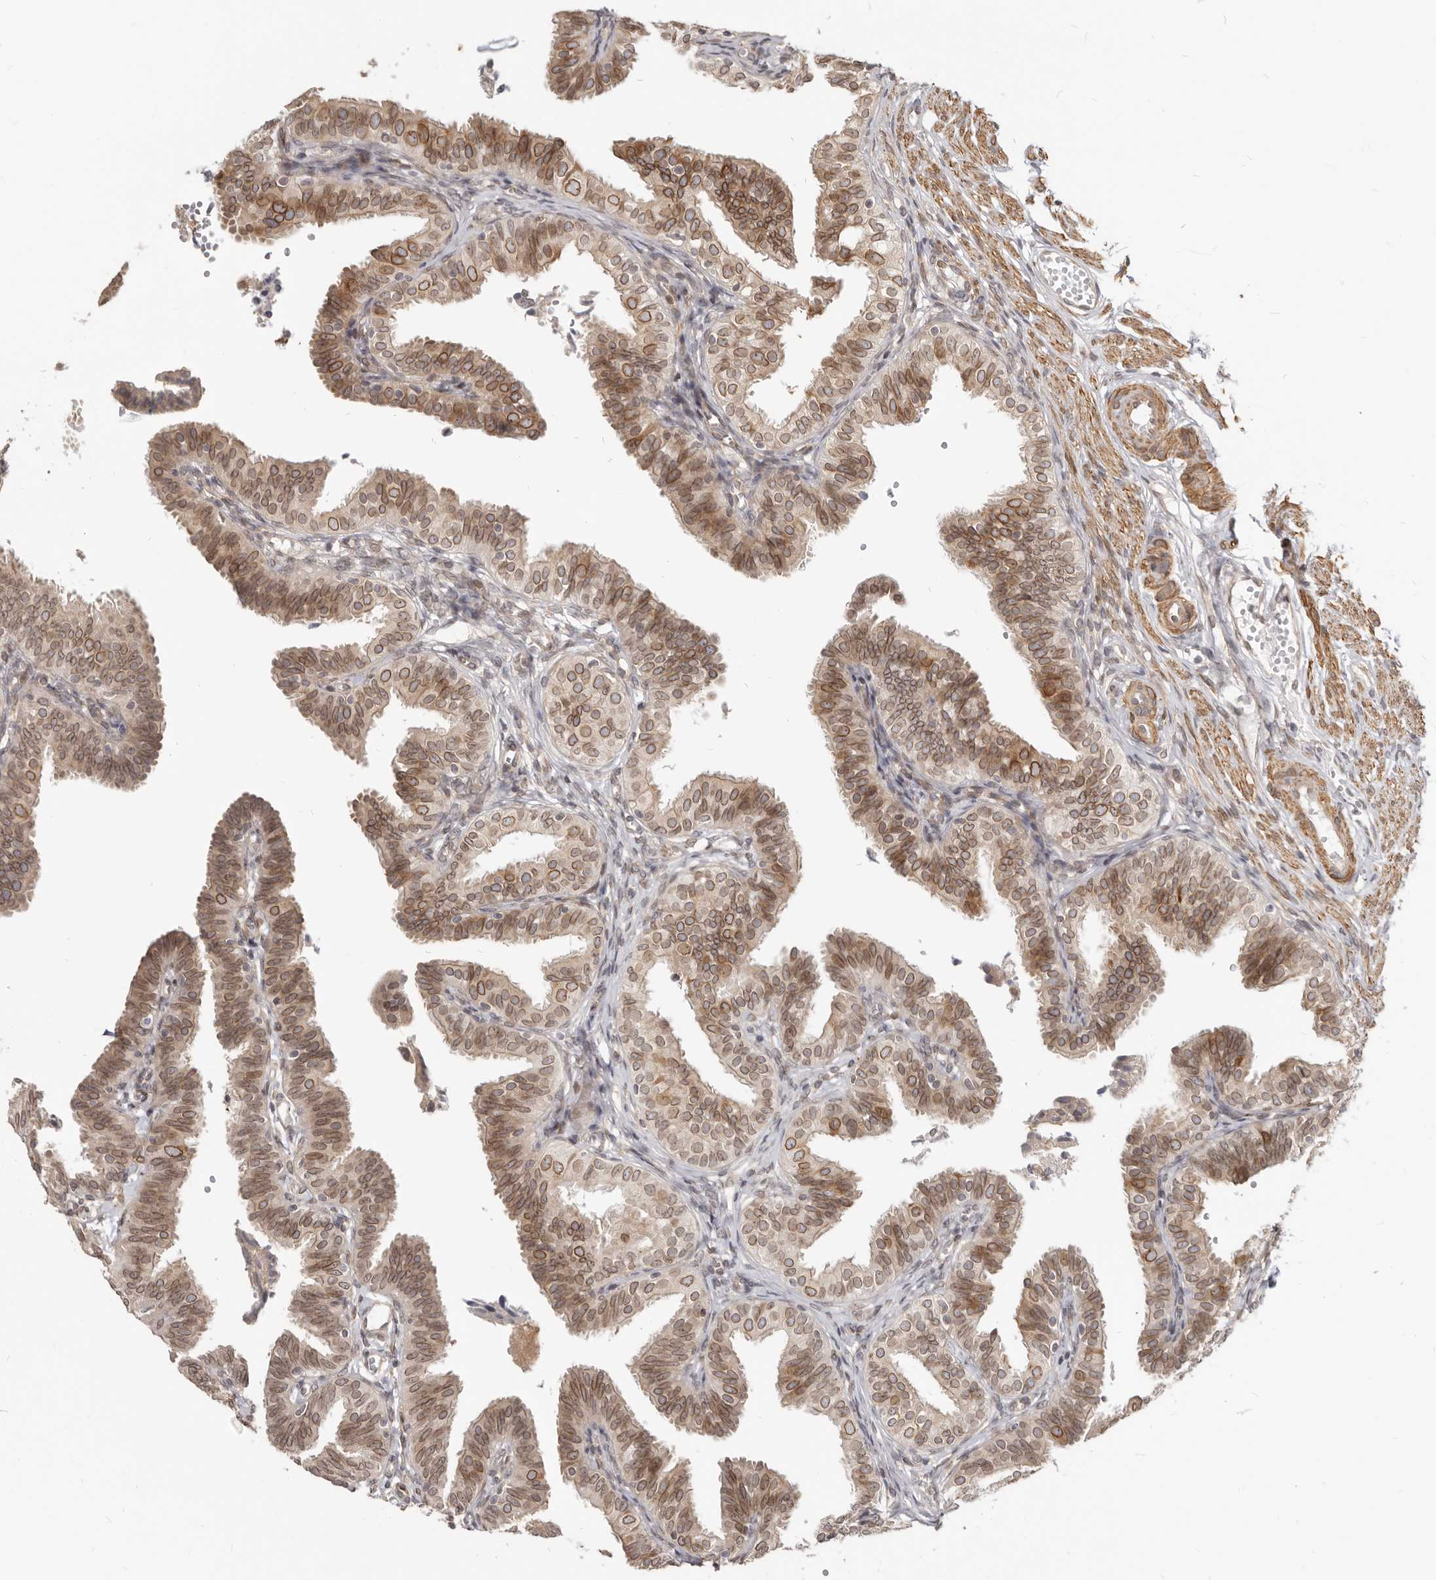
{"staining": {"intensity": "moderate", "quantity": ">75%", "location": "cytoplasmic/membranous,nuclear"}, "tissue": "fallopian tube", "cell_type": "Glandular cells", "image_type": "normal", "snomed": [{"axis": "morphology", "description": "Normal tissue, NOS"}, {"axis": "topography", "description": "Fallopian tube"}], "caption": "The photomicrograph reveals staining of unremarkable fallopian tube, revealing moderate cytoplasmic/membranous,nuclear protein positivity (brown color) within glandular cells.", "gene": "NUP153", "patient": {"sex": "female", "age": 35}}